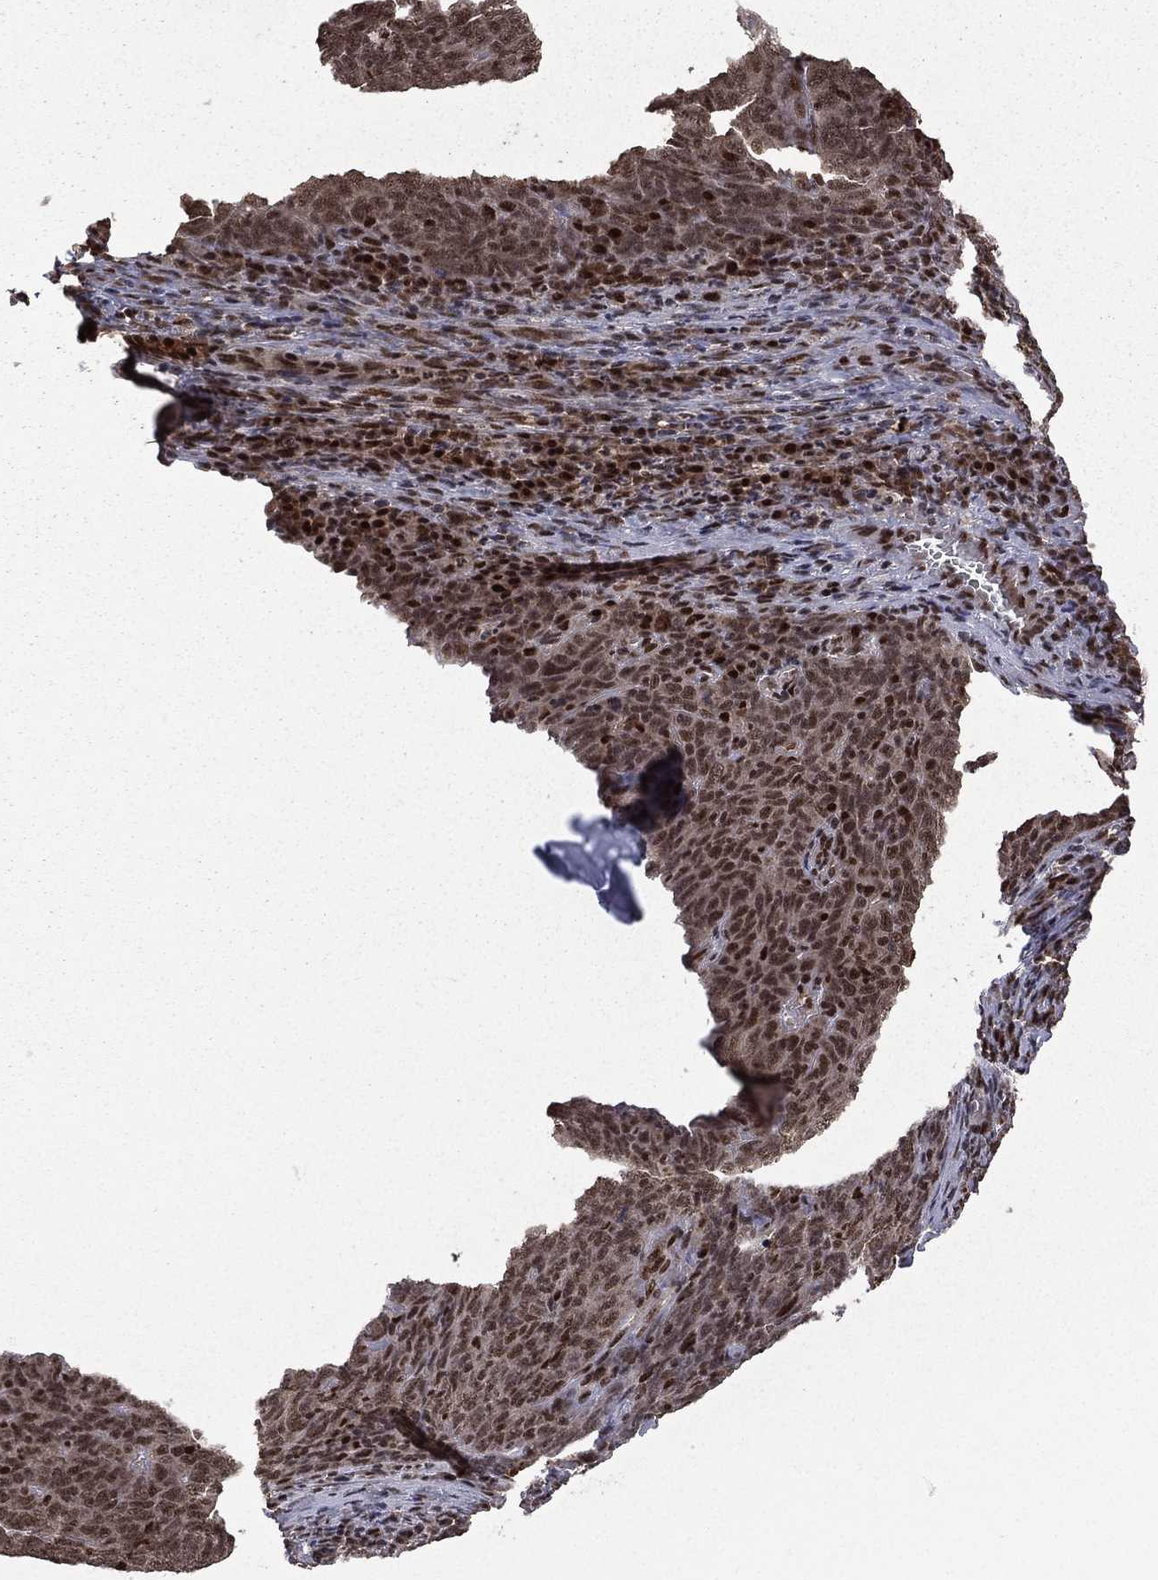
{"staining": {"intensity": "moderate", "quantity": ">75%", "location": "nuclear"}, "tissue": "skin cancer", "cell_type": "Tumor cells", "image_type": "cancer", "snomed": [{"axis": "morphology", "description": "Squamous cell carcinoma, NOS"}, {"axis": "topography", "description": "Skin"}, {"axis": "topography", "description": "Anal"}], "caption": "High-magnification brightfield microscopy of skin cancer (squamous cell carcinoma) stained with DAB (3,3'-diaminobenzidine) (brown) and counterstained with hematoxylin (blue). tumor cells exhibit moderate nuclear staining is identified in approximately>75% of cells.", "gene": "JMJD6", "patient": {"sex": "female", "age": 51}}